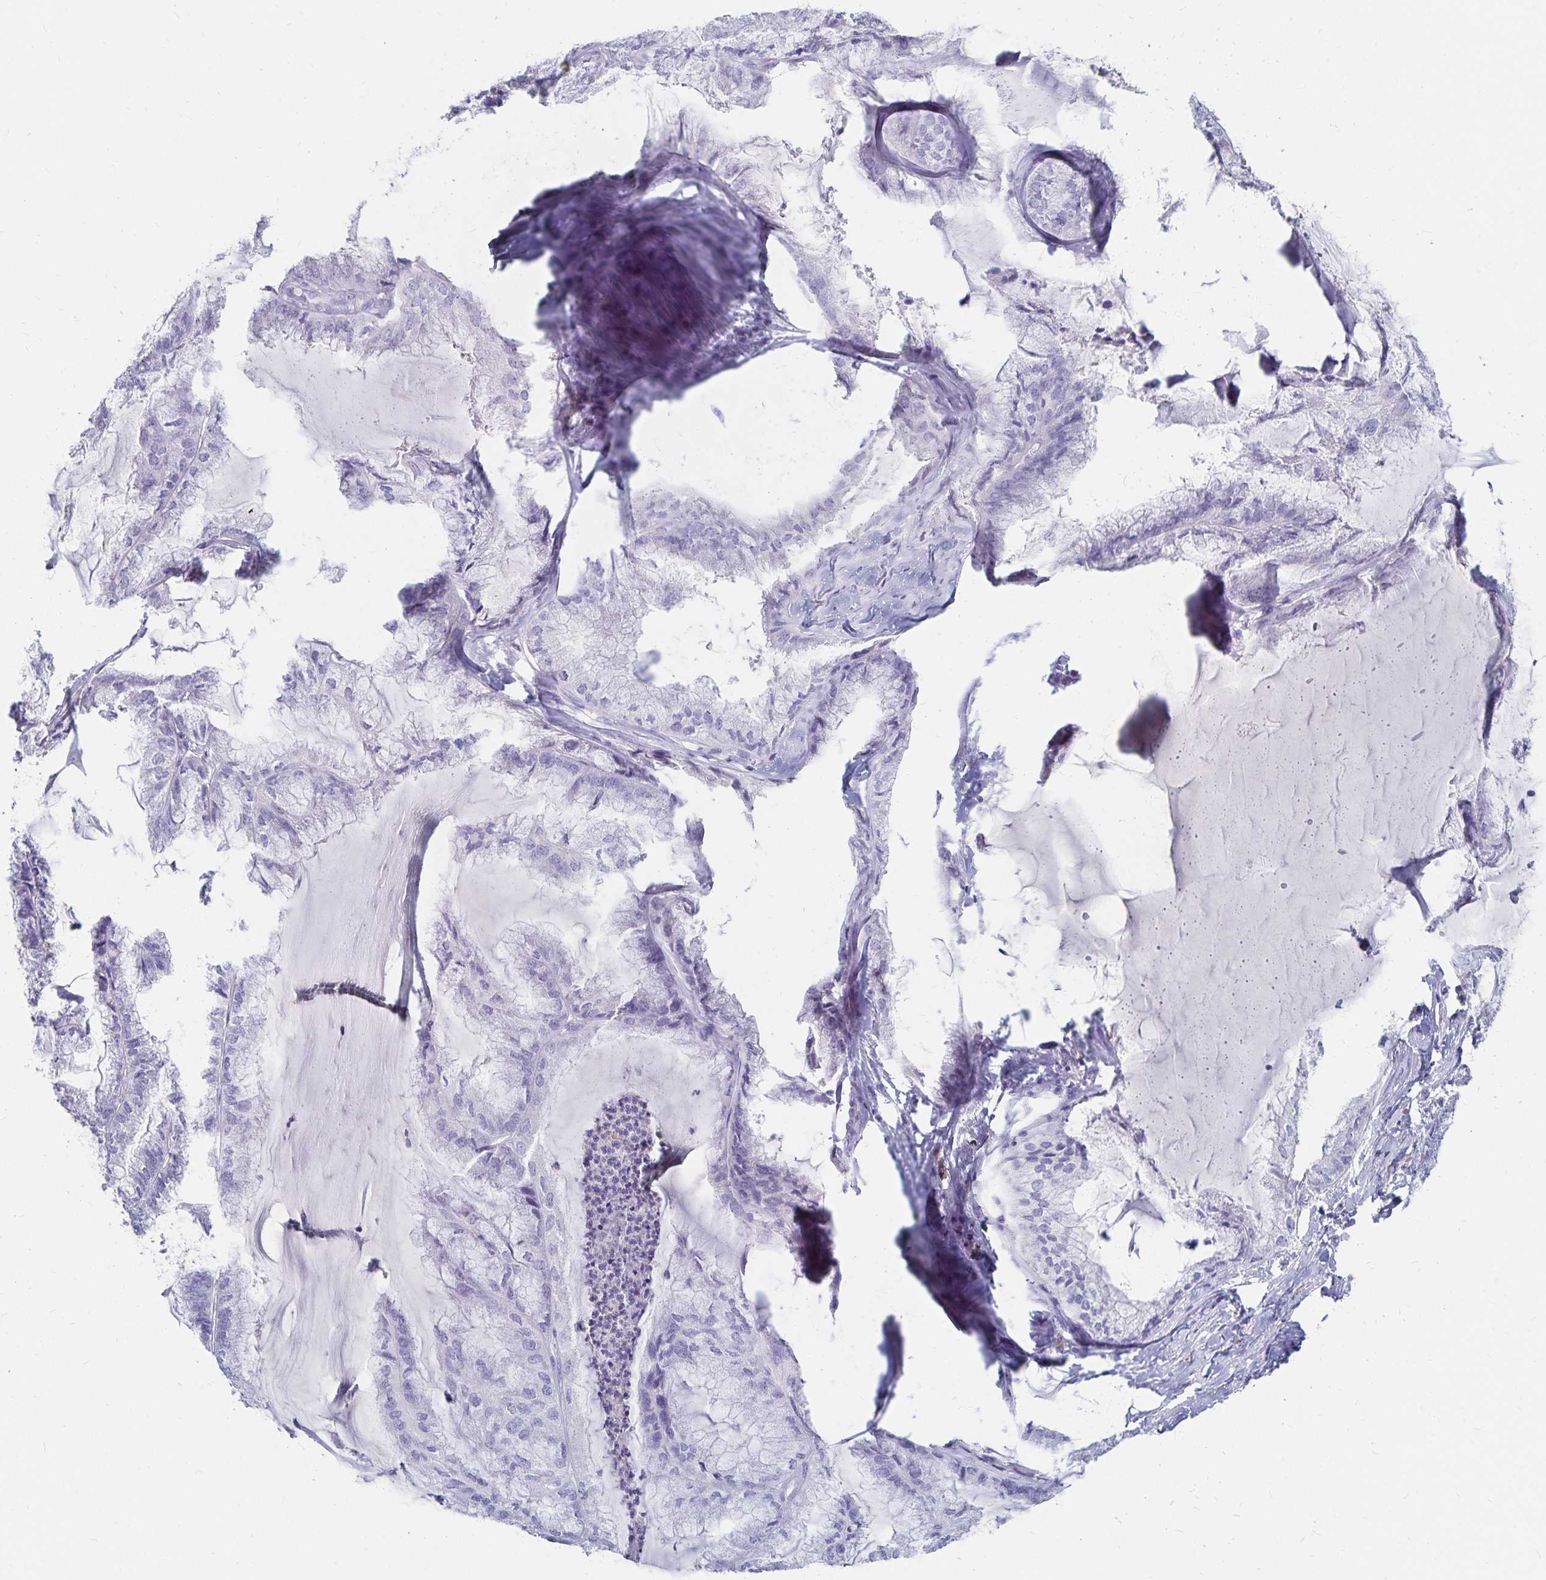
{"staining": {"intensity": "negative", "quantity": "none", "location": "none"}, "tissue": "endometrial cancer", "cell_type": "Tumor cells", "image_type": "cancer", "snomed": [{"axis": "morphology", "description": "Carcinoma, NOS"}, {"axis": "topography", "description": "Endometrium"}], "caption": "Tumor cells are negative for brown protein staining in carcinoma (endometrial).", "gene": "PAX5", "patient": {"sex": "female", "age": 62}}